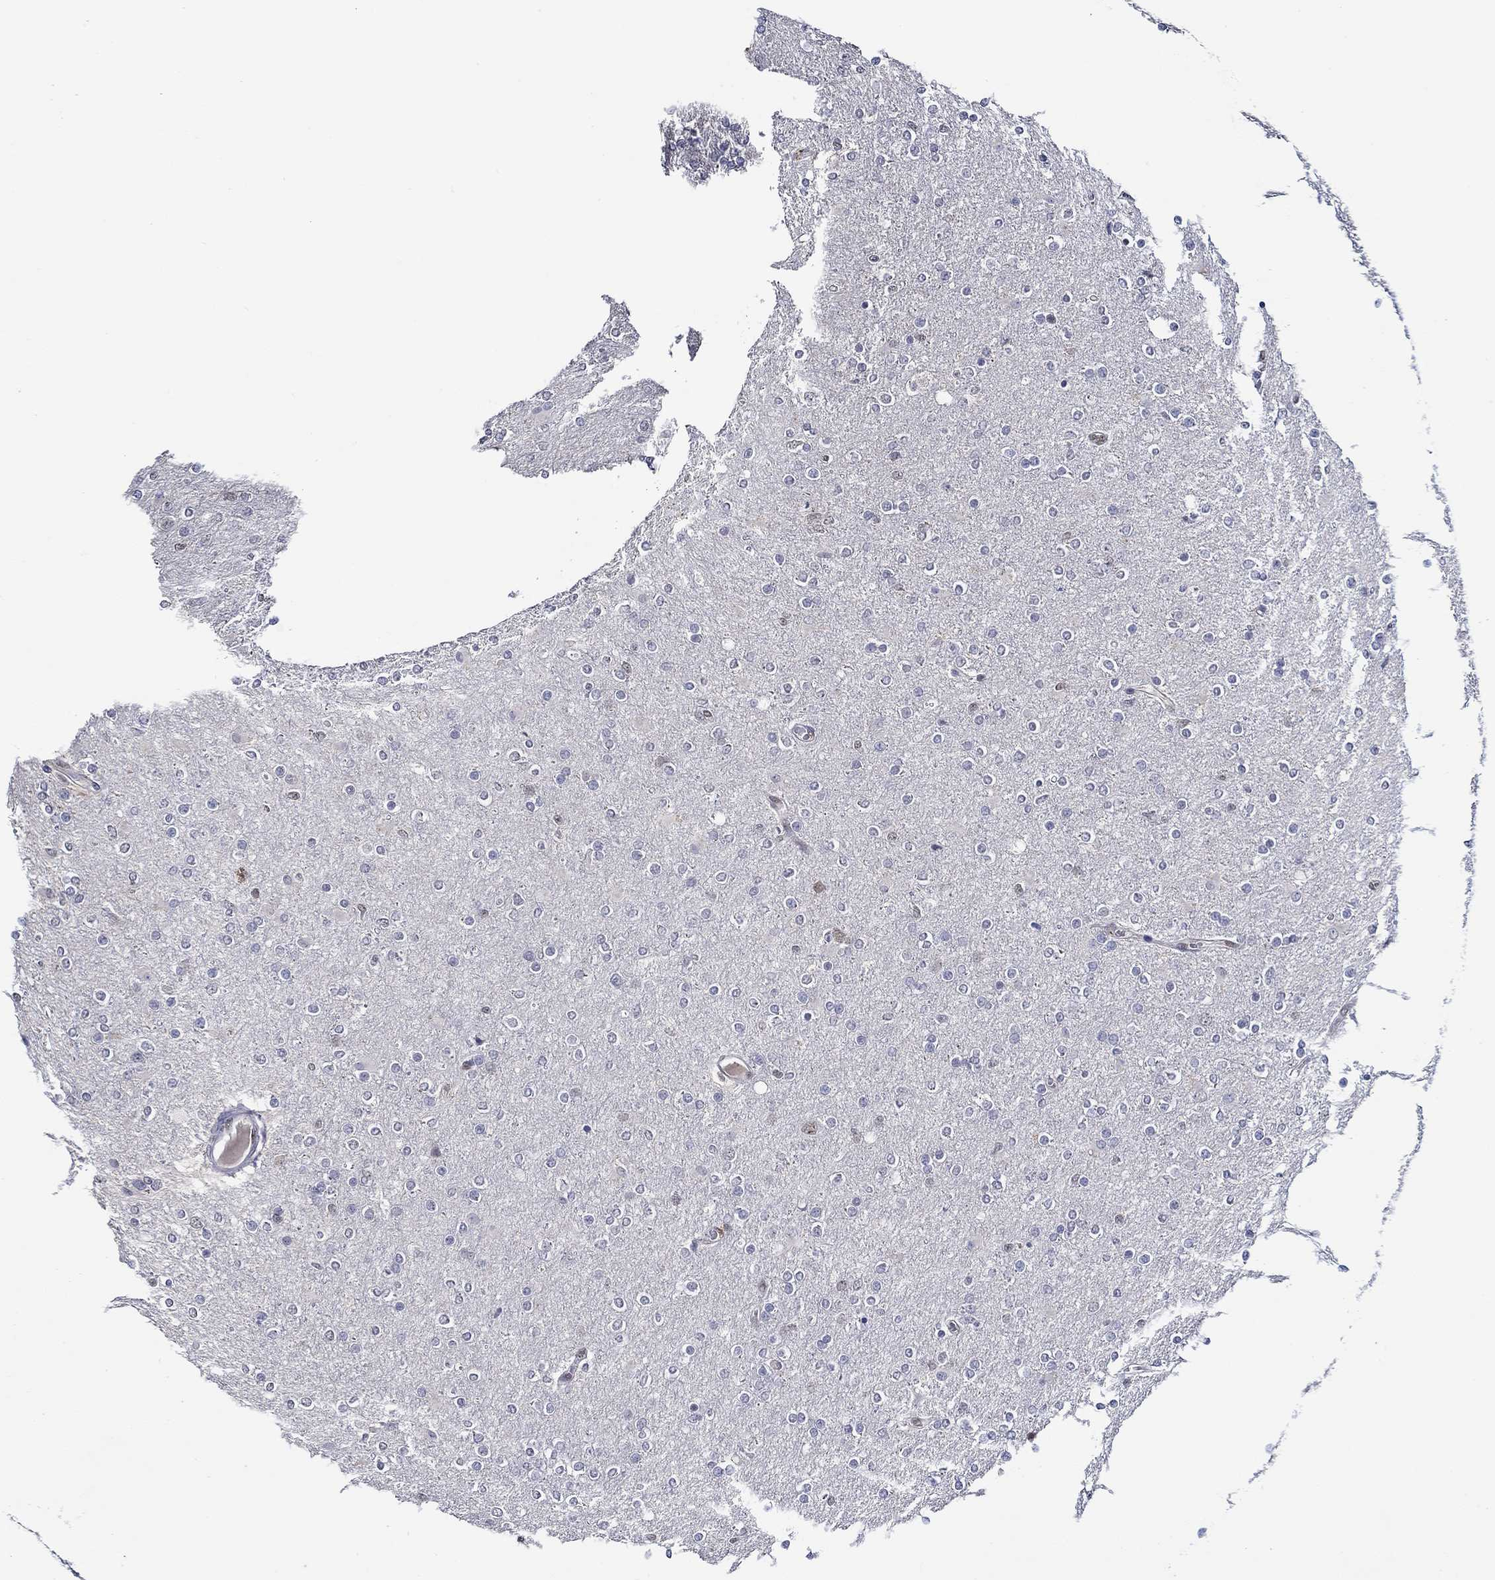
{"staining": {"intensity": "negative", "quantity": "none", "location": "none"}, "tissue": "glioma", "cell_type": "Tumor cells", "image_type": "cancer", "snomed": [{"axis": "morphology", "description": "Glioma, malignant, High grade"}, {"axis": "topography", "description": "Cerebral cortex"}], "caption": "The IHC histopathology image has no significant staining in tumor cells of malignant glioma (high-grade) tissue.", "gene": "GATA2", "patient": {"sex": "male", "age": 70}}